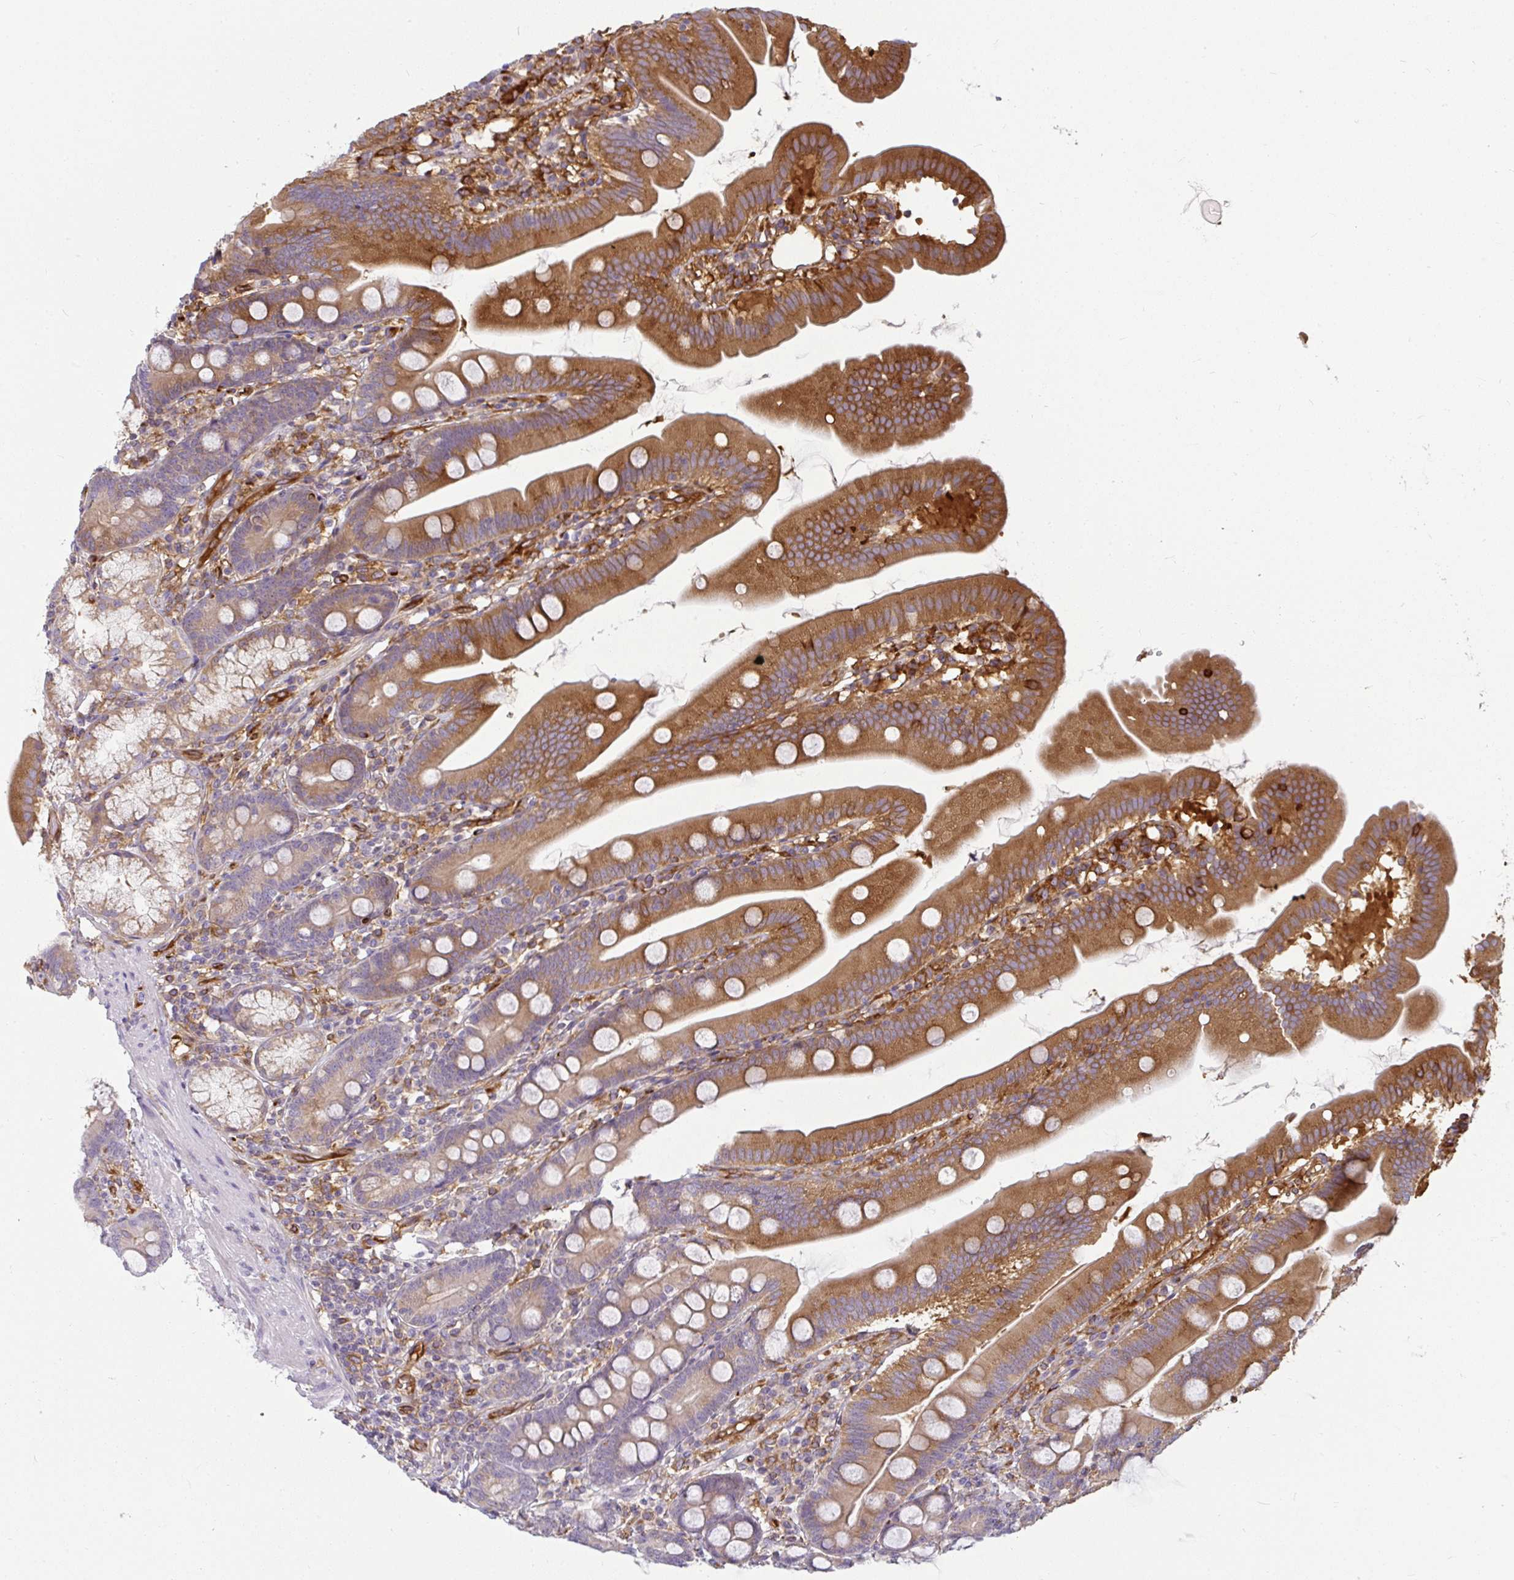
{"staining": {"intensity": "moderate", "quantity": "25%-75%", "location": "cytoplasmic/membranous"}, "tissue": "duodenum", "cell_type": "Glandular cells", "image_type": "normal", "snomed": [{"axis": "morphology", "description": "Normal tissue, NOS"}, {"axis": "topography", "description": "Duodenum"}], "caption": "A medium amount of moderate cytoplasmic/membranous expression is appreciated in about 25%-75% of glandular cells in benign duodenum.", "gene": "IFIT3", "patient": {"sex": "female", "age": 67}}